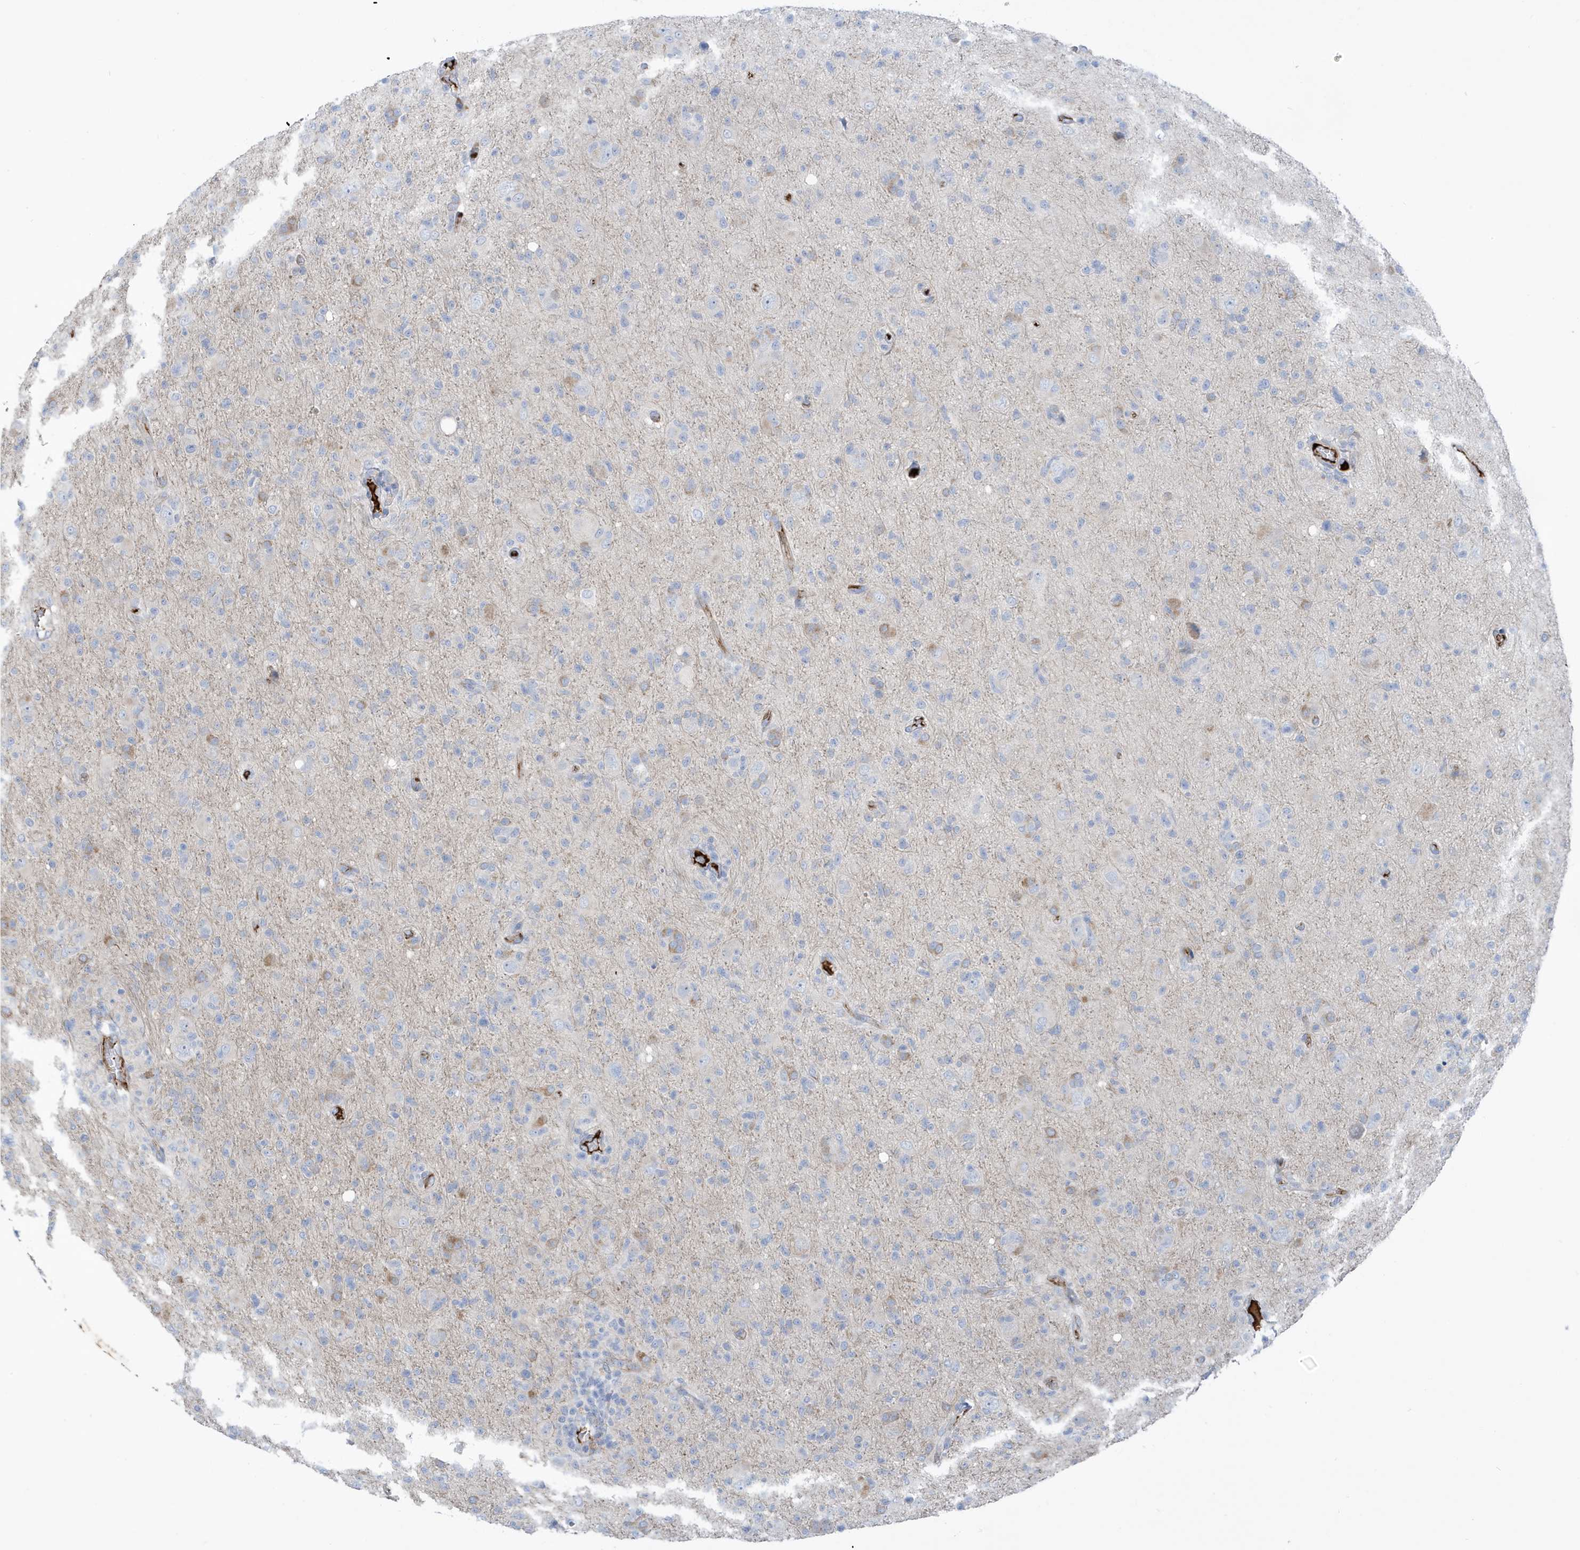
{"staining": {"intensity": "negative", "quantity": "none", "location": "none"}, "tissue": "glioma", "cell_type": "Tumor cells", "image_type": "cancer", "snomed": [{"axis": "morphology", "description": "Glioma, malignant, High grade"}, {"axis": "topography", "description": "Brain"}], "caption": "A photomicrograph of human malignant high-grade glioma is negative for staining in tumor cells.", "gene": "ATP13A5", "patient": {"sex": "female", "age": 57}}